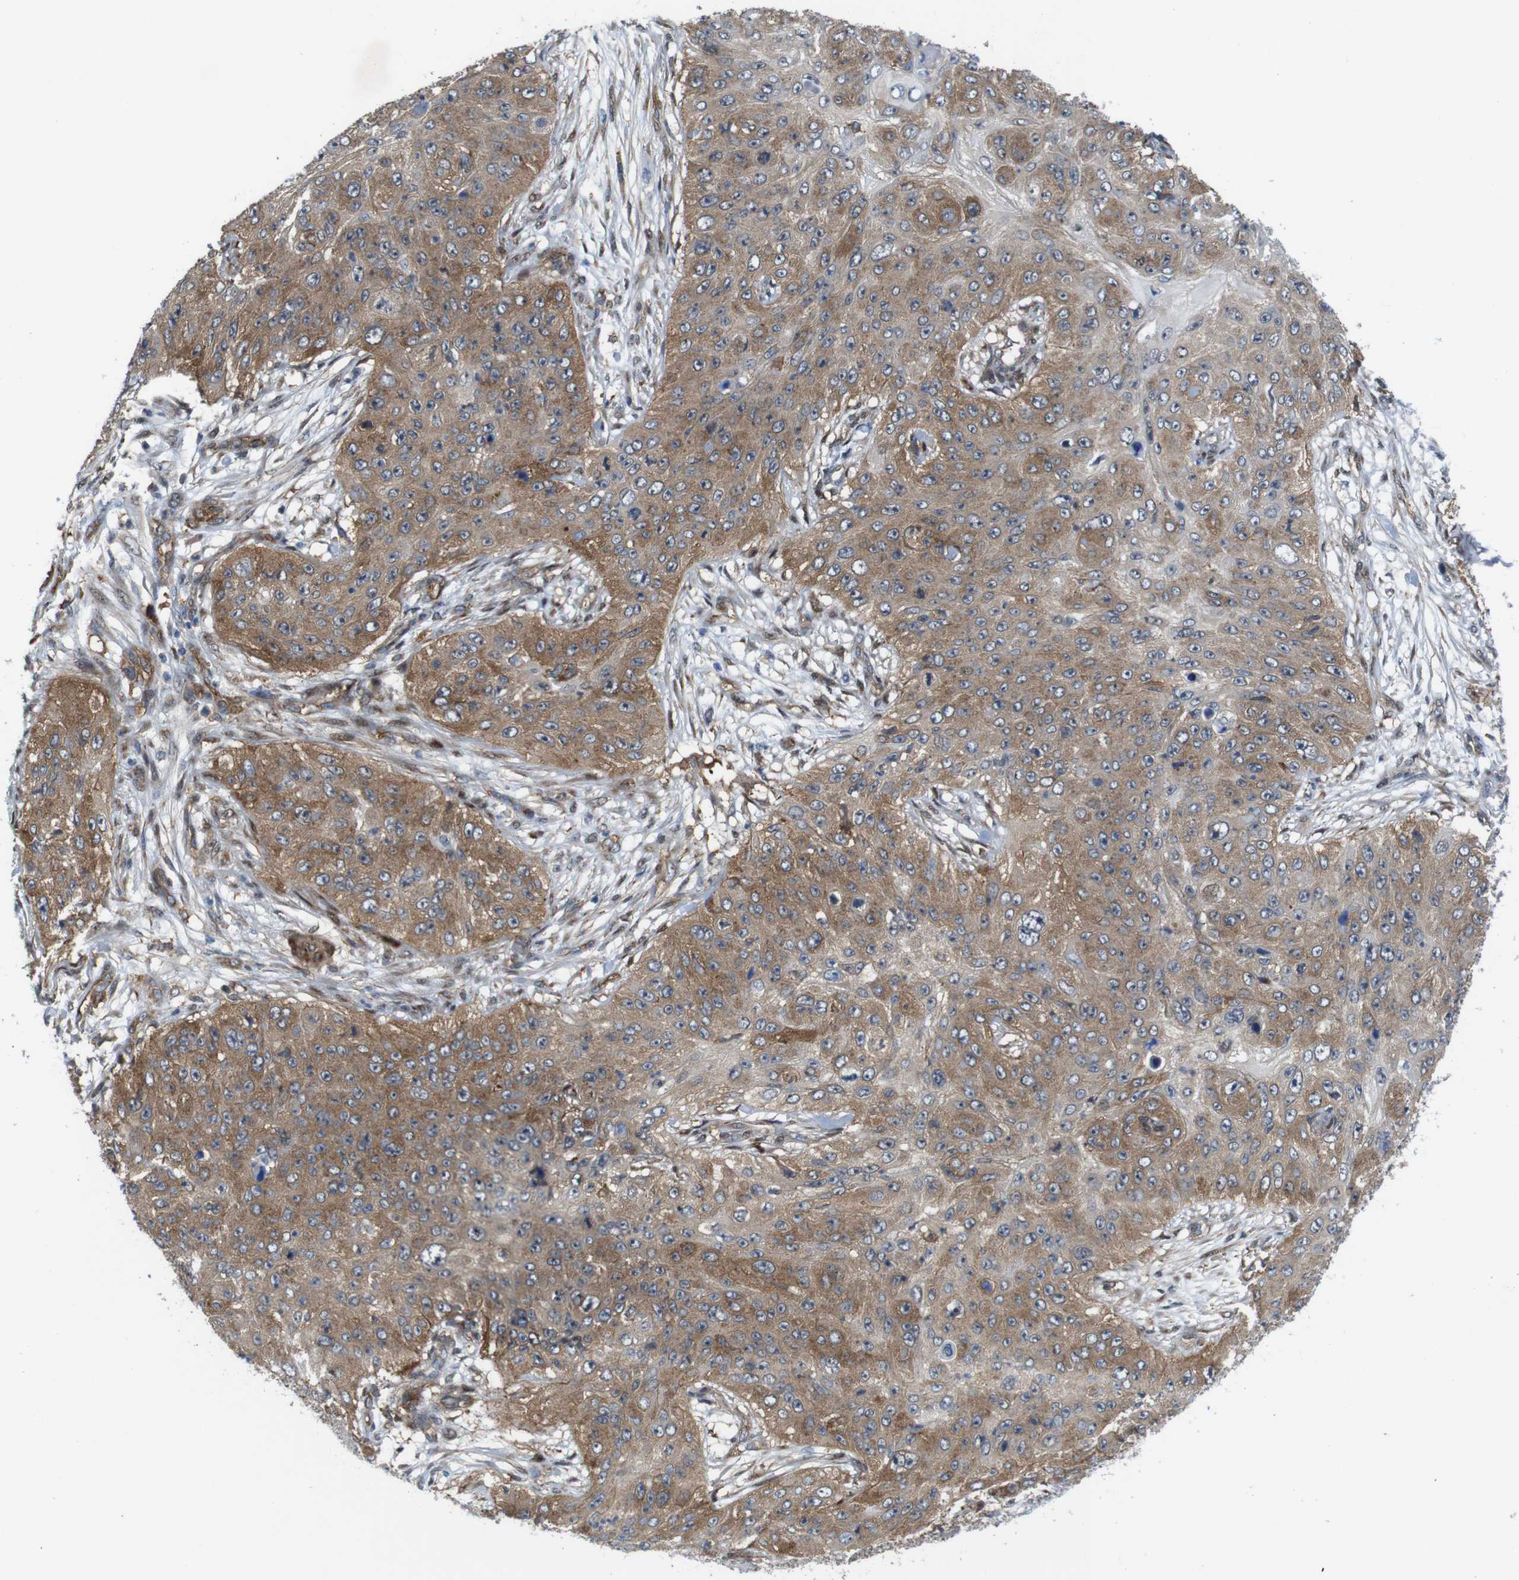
{"staining": {"intensity": "moderate", "quantity": ">75%", "location": "cytoplasmic/membranous"}, "tissue": "skin cancer", "cell_type": "Tumor cells", "image_type": "cancer", "snomed": [{"axis": "morphology", "description": "Squamous cell carcinoma, NOS"}, {"axis": "topography", "description": "Skin"}], "caption": "Squamous cell carcinoma (skin) stained for a protein (brown) demonstrates moderate cytoplasmic/membranous positive expression in approximately >75% of tumor cells.", "gene": "PTGER4", "patient": {"sex": "female", "age": 80}}